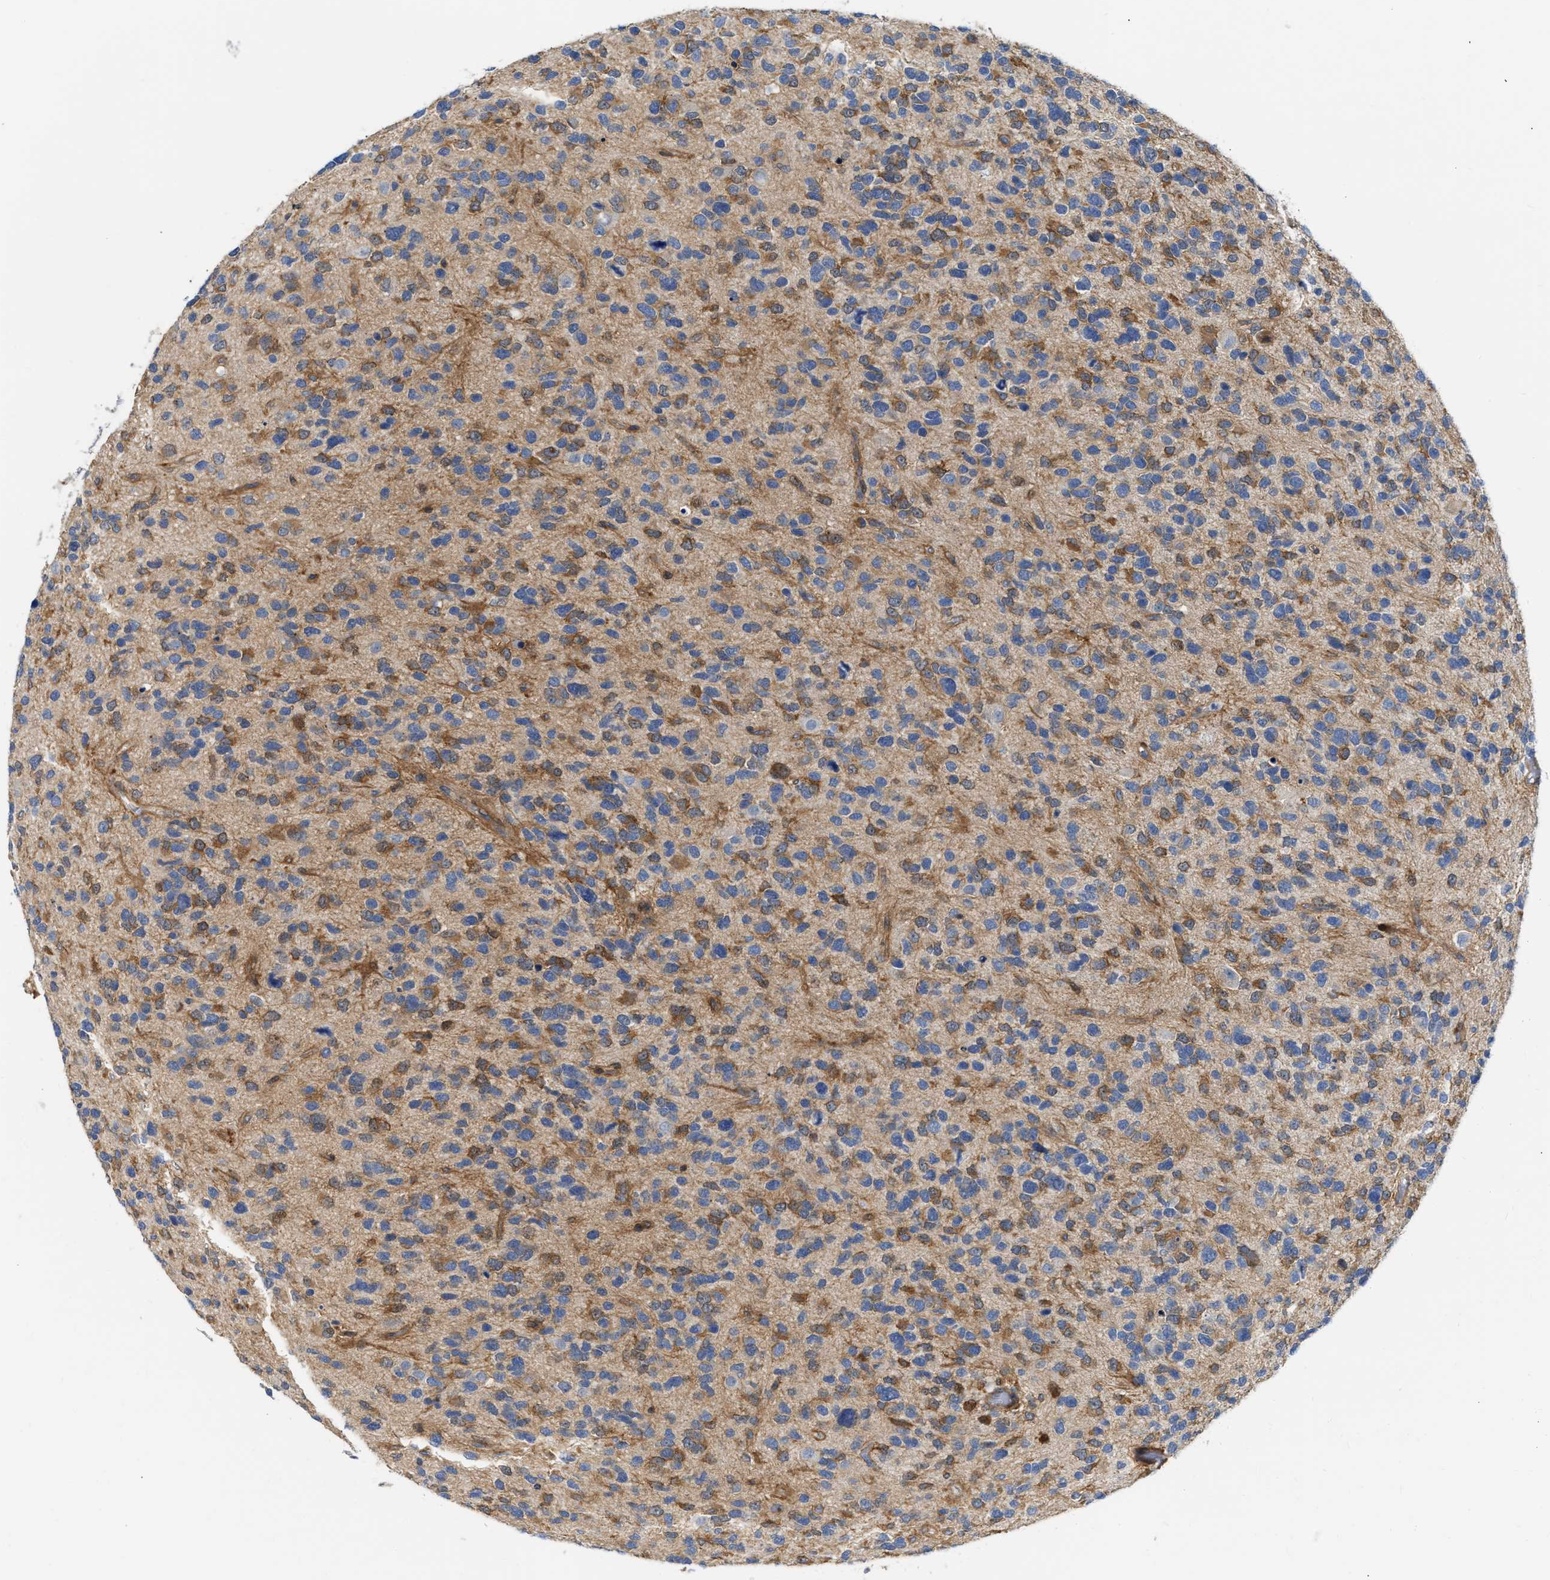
{"staining": {"intensity": "moderate", "quantity": ">75%", "location": "cytoplasmic/membranous"}, "tissue": "glioma", "cell_type": "Tumor cells", "image_type": "cancer", "snomed": [{"axis": "morphology", "description": "Glioma, malignant, High grade"}, {"axis": "topography", "description": "Brain"}], "caption": "Brown immunohistochemical staining in human malignant glioma (high-grade) reveals moderate cytoplasmic/membranous expression in about >75% of tumor cells.", "gene": "FHL1", "patient": {"sex": "female", "age": 58}}